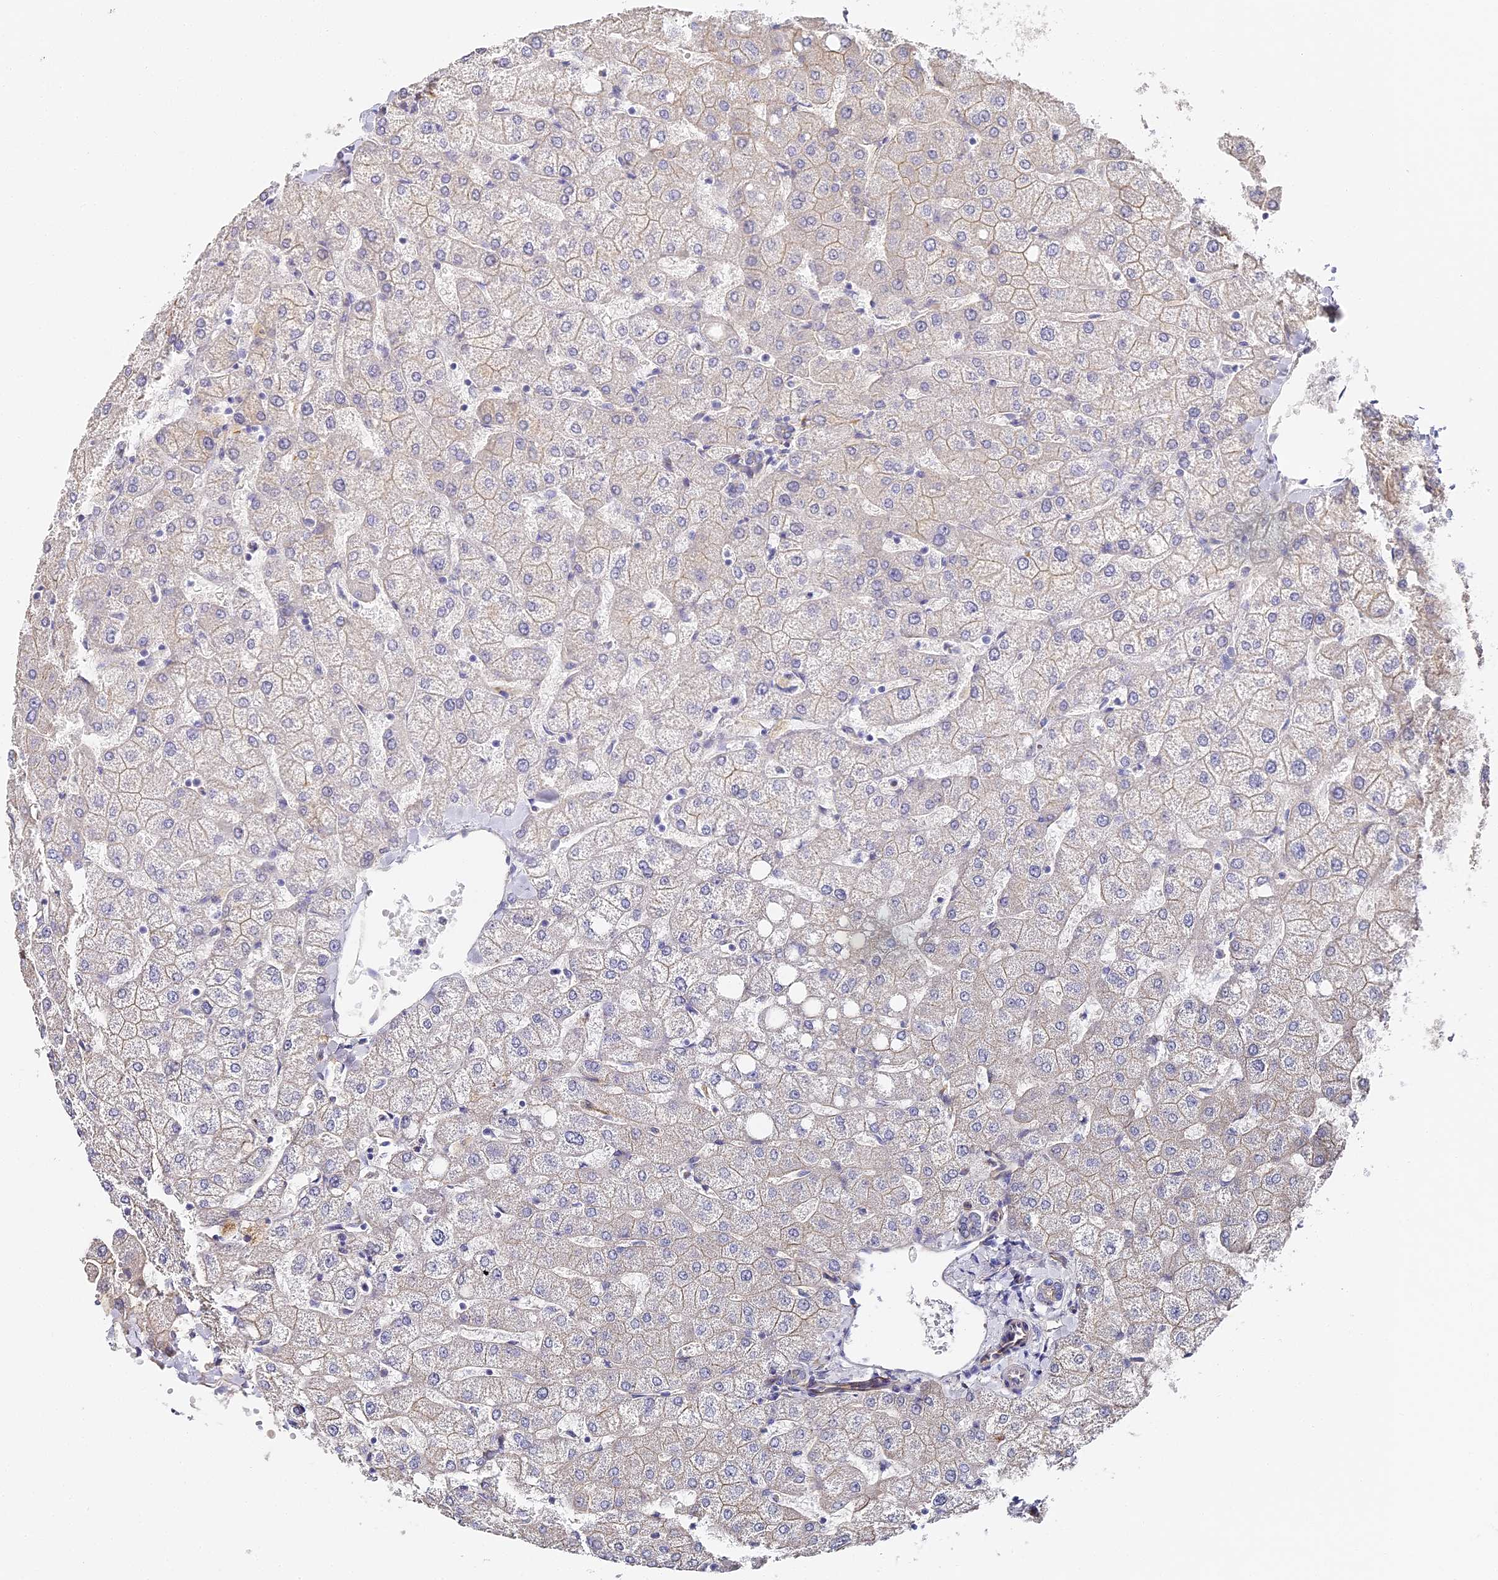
{"staining": {"intensity": "negative", "quantity": "none", "location": "none"}, "tissue": "liver", "cell_type": "Cholangiocytes", "image_type": "normal", "snomed": [{"axis": "morphology", "description": "Normal tissue, NOS"}, {"axis": "topography", "description": "Liver"}], "caption": "Benign liver was stained to show a protein in brown. There is no significant staining in cholangiocytes. (IHC, brightfield microscopy, high magnification).", "gene": "CCDC30", "patient": {"sex": "female", "age": 54}}